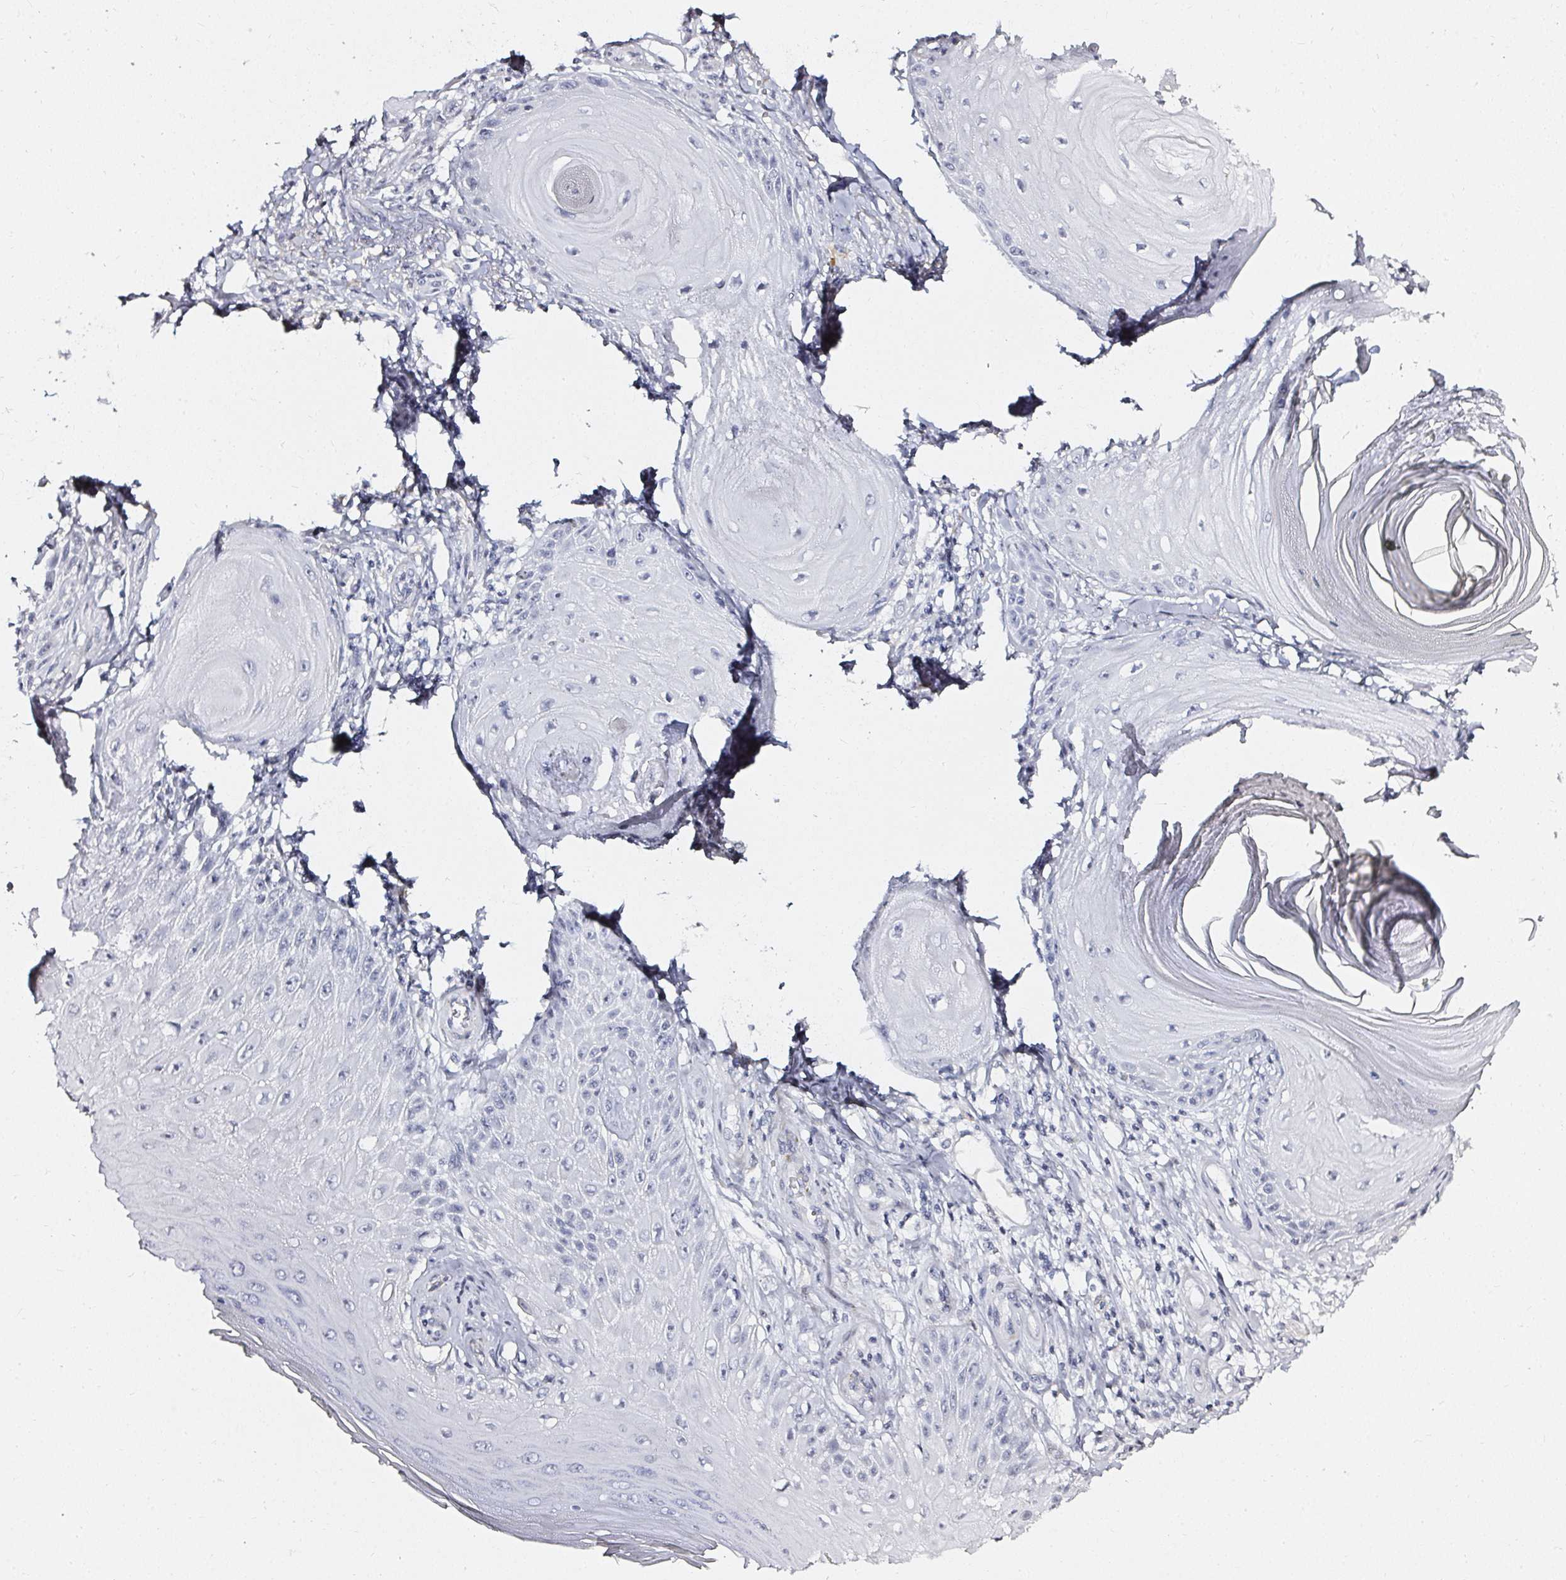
{"staining": {"intensity": "negative", "quantity": "none", "location": "none"}, "tissue": "skin cancer", "cell_type": "Tumor cells", "image_type": "cancer", "snomed": [{"axis": "morphology", "description": "Squamous cell carcinoma, NOS"}, {"axis": "topography", "description": "Skin"}], "caption": "There is no significant staining in tumor cells of squamous cell carcinoma (skin).", "gene": "ACAN", "patient": {"sex": "female", "age": 77}}